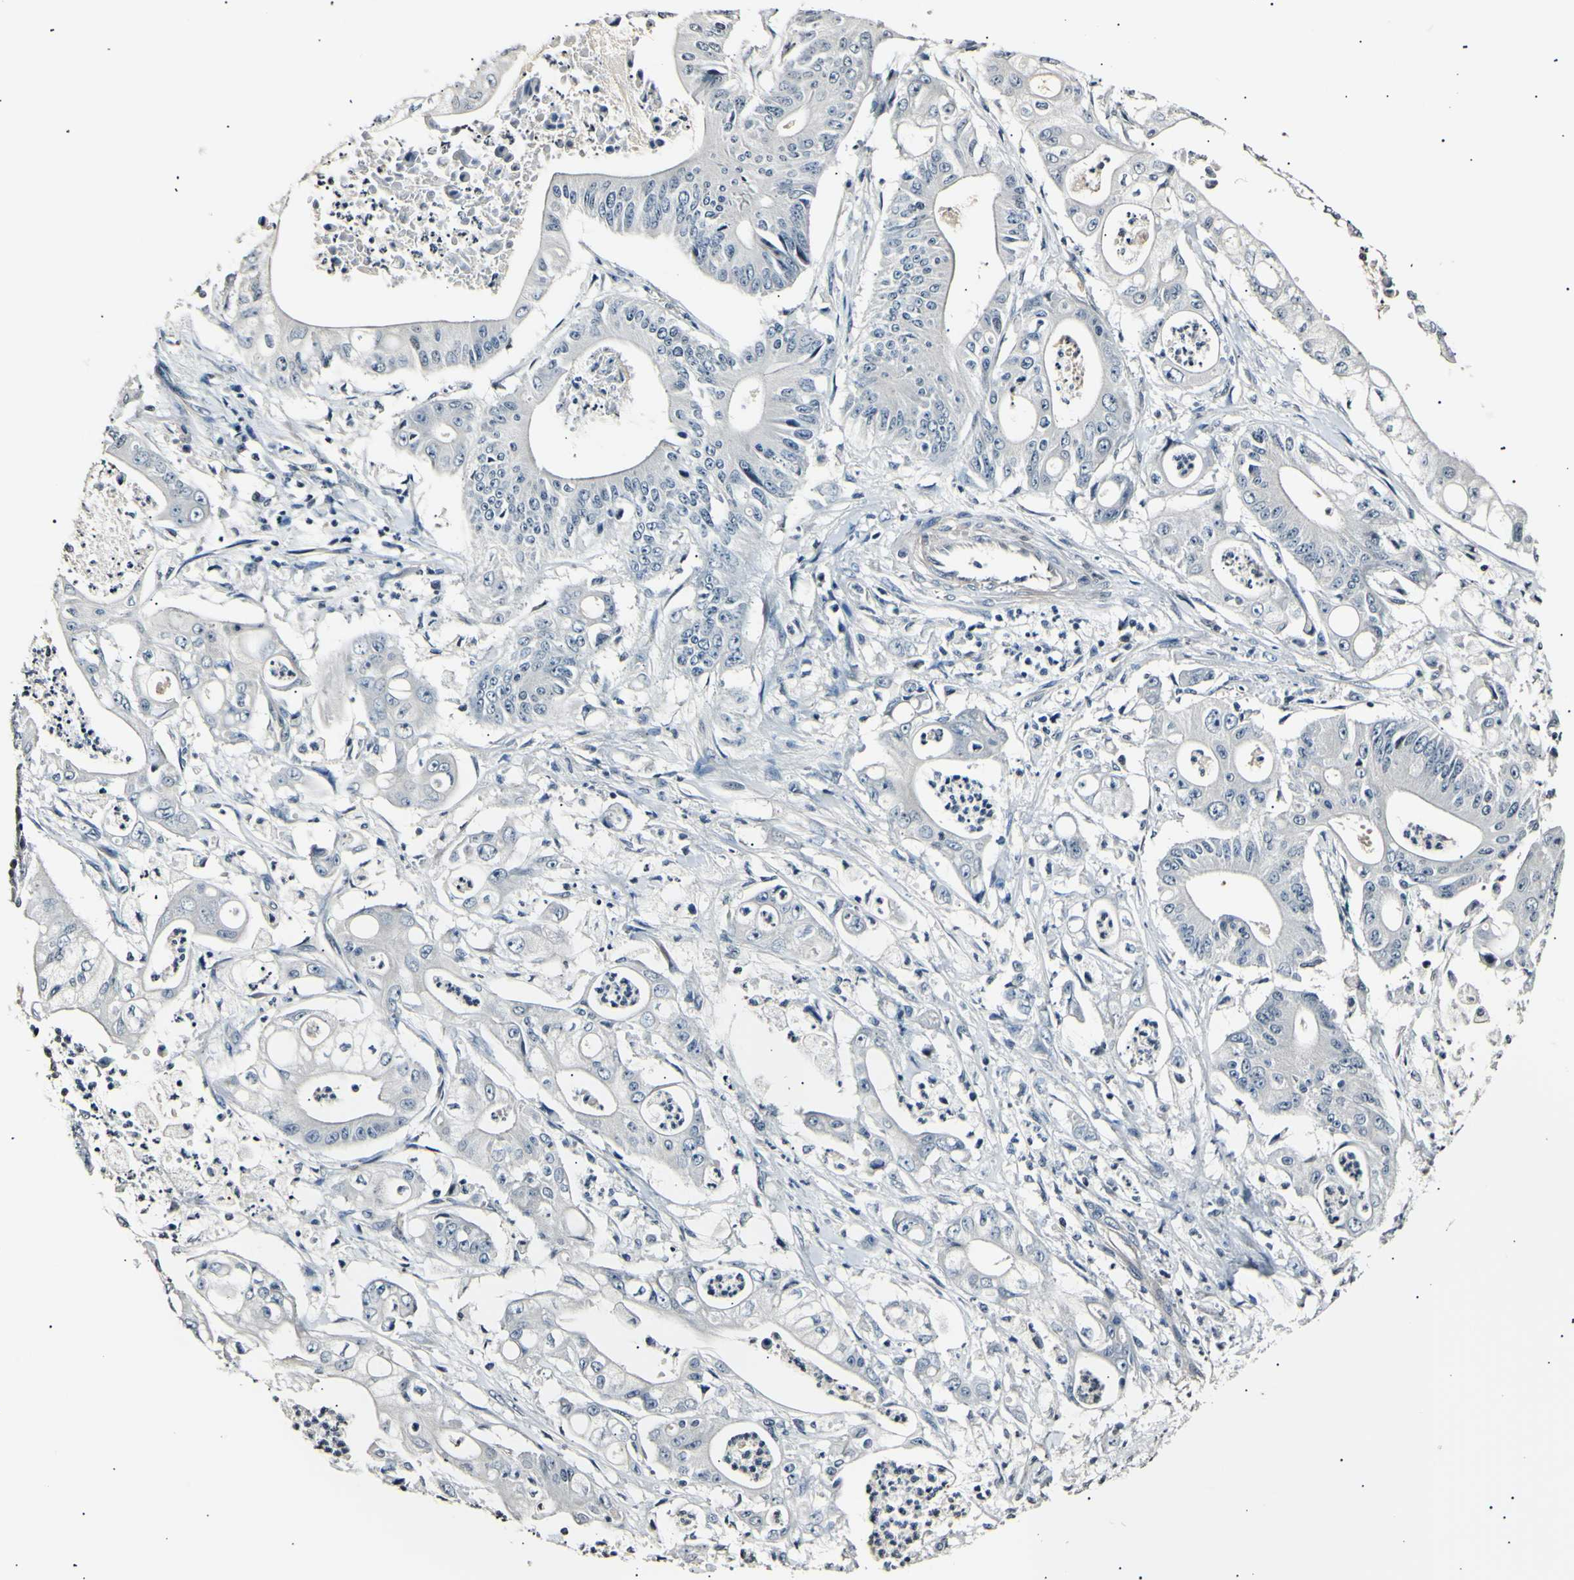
{"staining": {"intensity": "negative", "quantity": "none", "location": "none"}, "tissue": "pancreatic cancer", "cell_type": "Tumor cells", "image_type": "cancer", "snomed": [{"axis": "morphology", "description": "Normal tissue, NOS"}, {"axis": "topography", "description": "Lymph node"}], "caption": "Tumor cells are negative for protein expression in human pancreatic cancer. (Brightfield microscopy of DAB immunohistochemistry (IHC) at high magnification).", "gene": "AK1", "patient": {"sex": "male", "age": 62}}